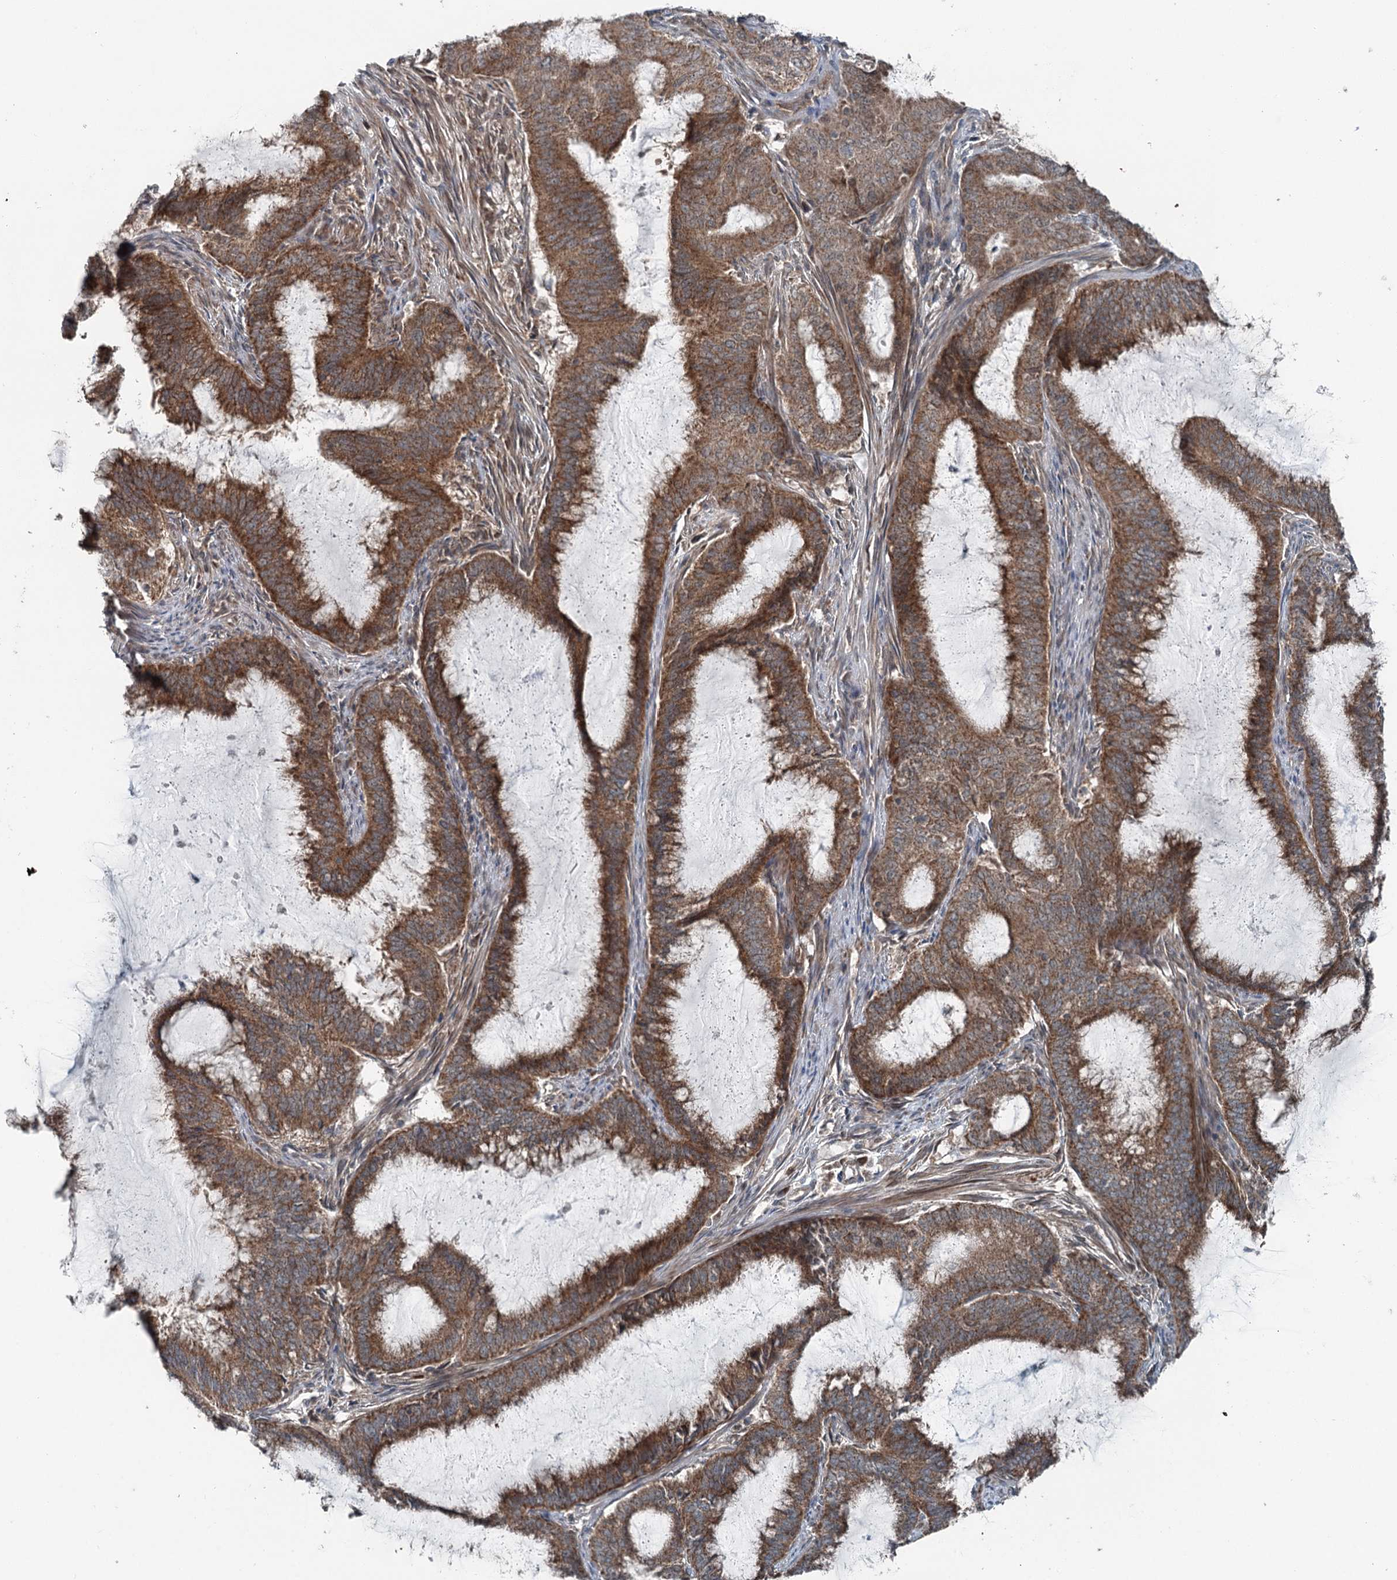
{"staining": {"intensity": "moderate", "quantity": ">75%", "location": "cytoplasmic/membranous"}, "tissue": "endometrial cancer", "cell_type": "Tumor cells", "image_type": "cancer", "snomed": [{"axis": "morphology", "description": "Adenocarcinoma, NOS"}, {"axis": "topography", "description": "Endometrium"}], "caption": "Immunohistochemistry micrograph of neoplastic tissue: endometrial adenocarcinoma stained using IHC exhibits medium levels of moderate protein expression localized specifically in the cytoplasmic/membranous of tumor cells, appearing as a cytoplasmic/membranous brown color.", "gene": "WAPL", "patient": {"sex": "female", "age": 51}}